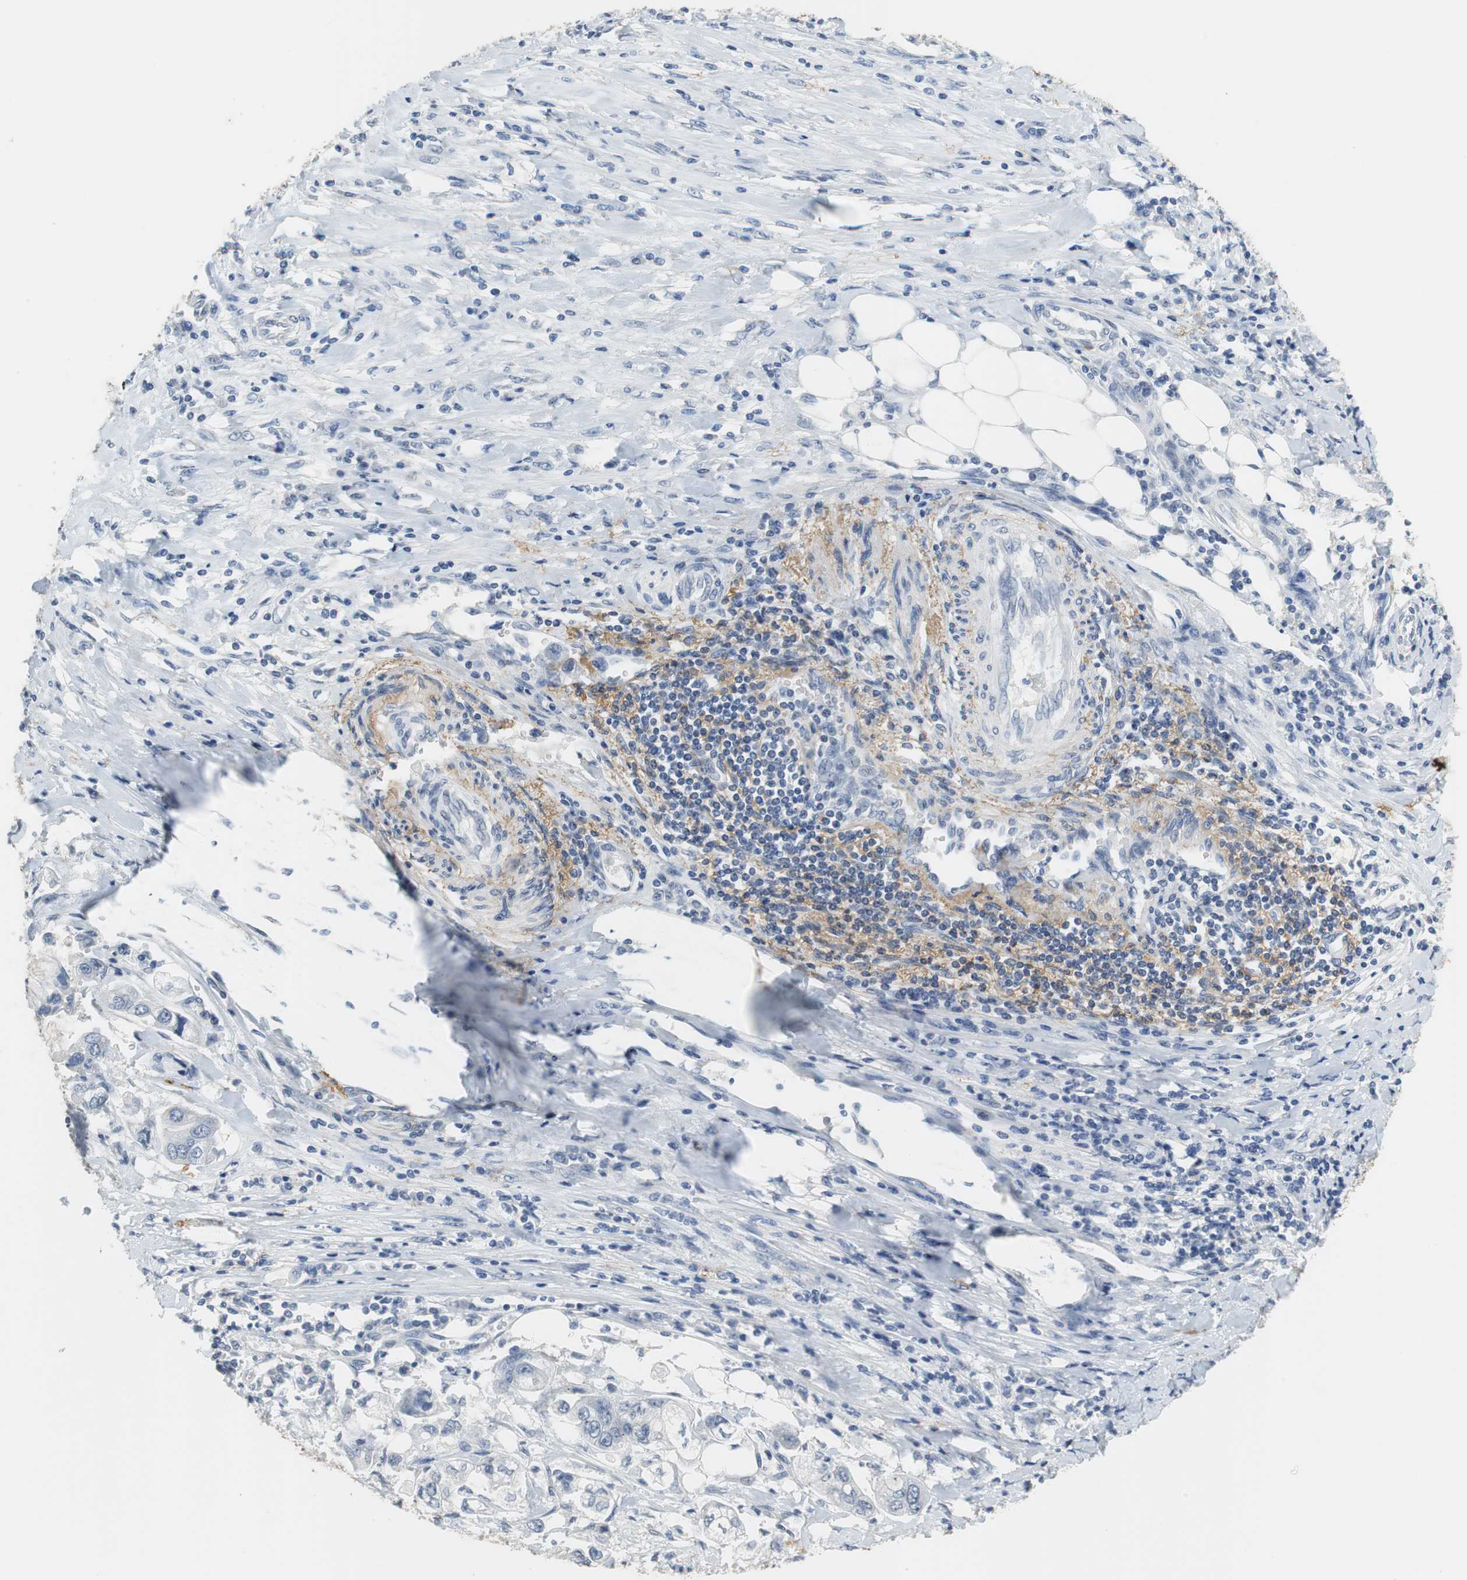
{"staining": {"intensity": "negative", "quantity": "none", "location": "none"}, "tissue": "stomach cancer", "cell_type": "Tumor cells", "image_type": "cancer", "snomed": [{"axis": "morphology", "description": "Adenocarcinoma, NOS"}, {"axis": "topography", "description": "Stomach"}], "caption": "Adenocarcinoma (stomach) was stained to show a protein in brown. There is no significant positivity in tumor cells.", "gene": "MUC7", "patient": {"sex": "male", "age": 62}}